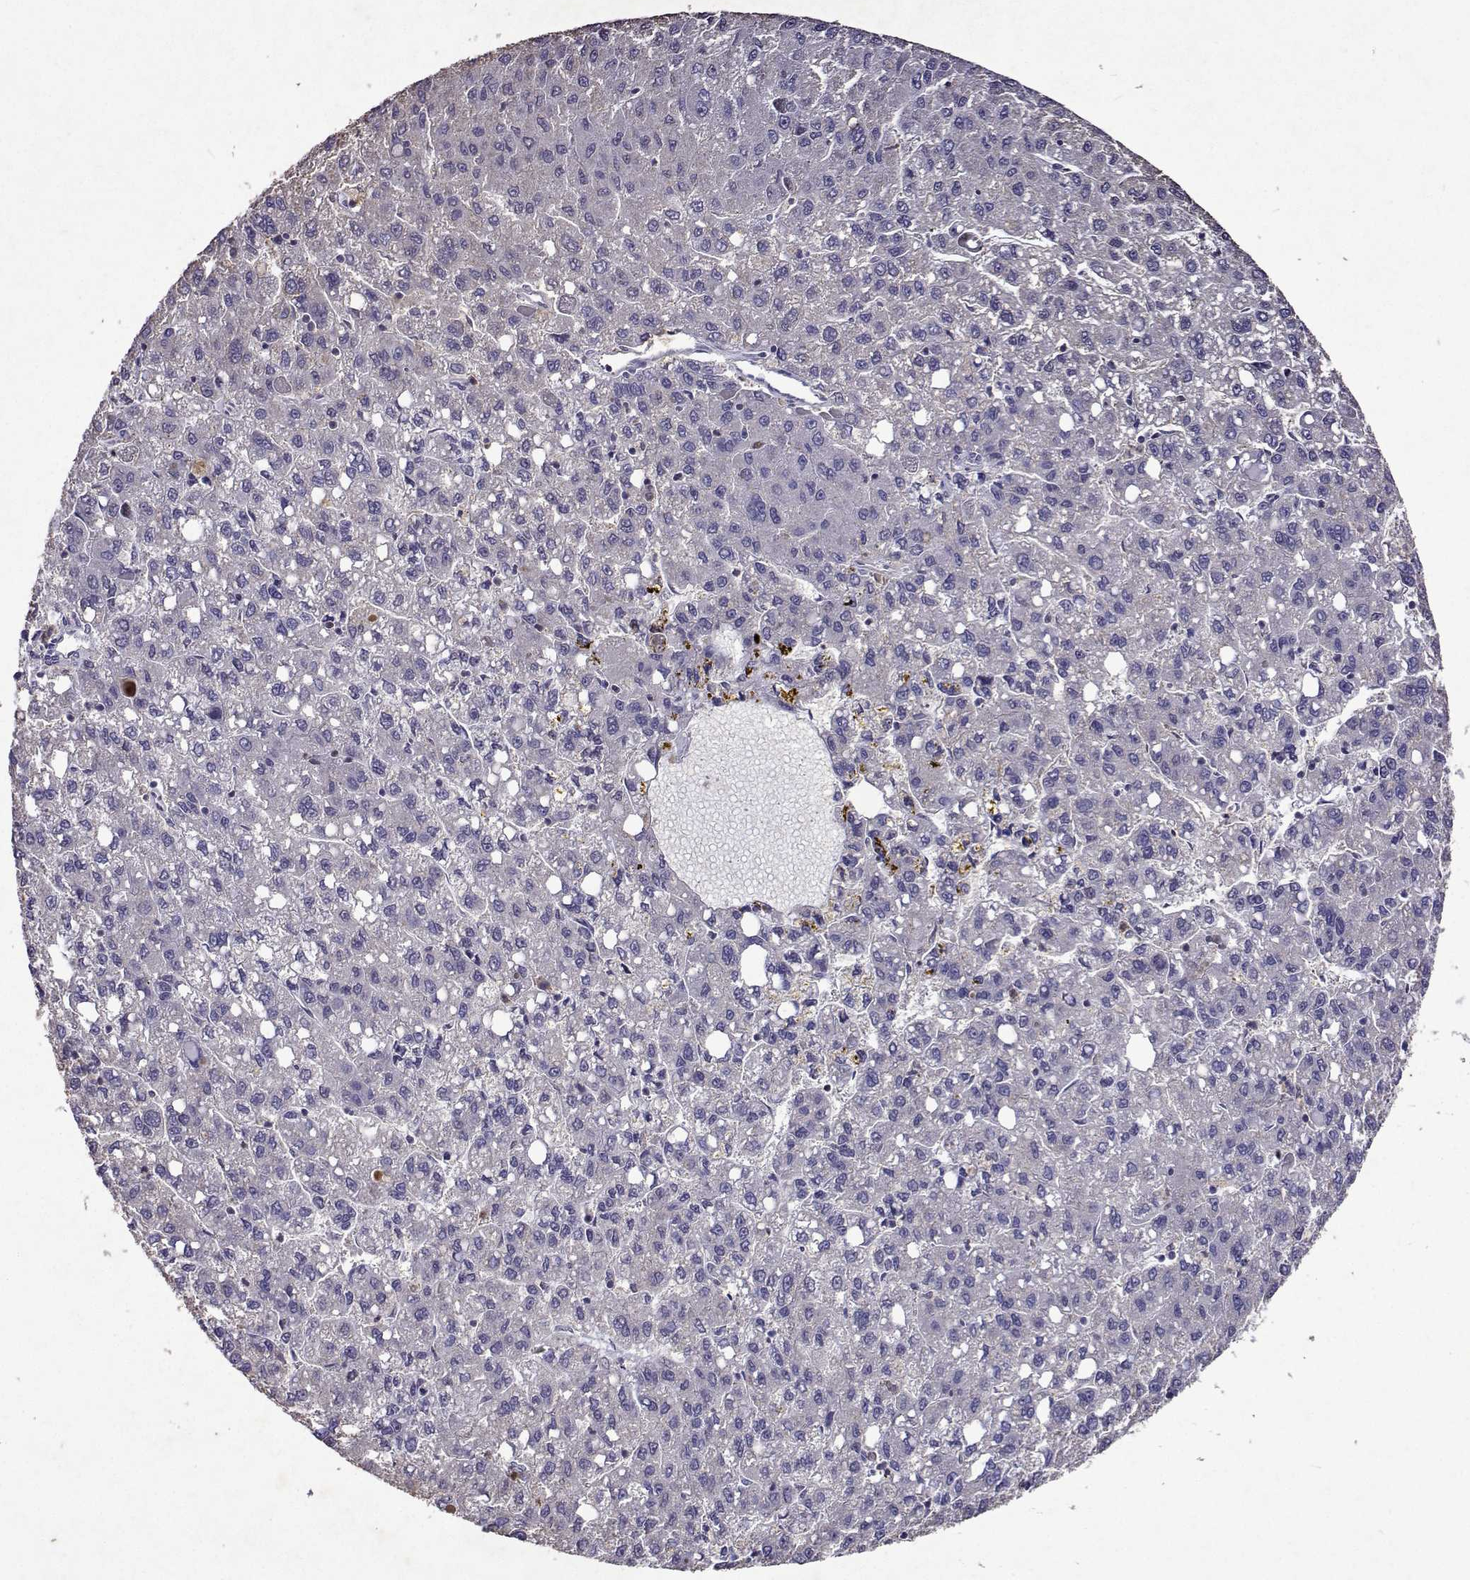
{"staining": {"intensity": "negative", "quantity": "none", "location": "none"}, "tissue": "liver cancer", "cell_type": "Tumor cells", "image_type": "cancer", "snomed": [{"axis": "morphology", "description": "Carcinoma, Hepatocellular, NOS"}, {"axis": "topography", "description": "Liver"}], "caption": "DAB (3,3'-diaminobenzidine) immunohistochemical staining of liver cancer (hepatocellular carcinoma) displays no significant positivity in tumor cells.", "gene": "APAF1", "patient": {"sex": "female", "age": 82}}